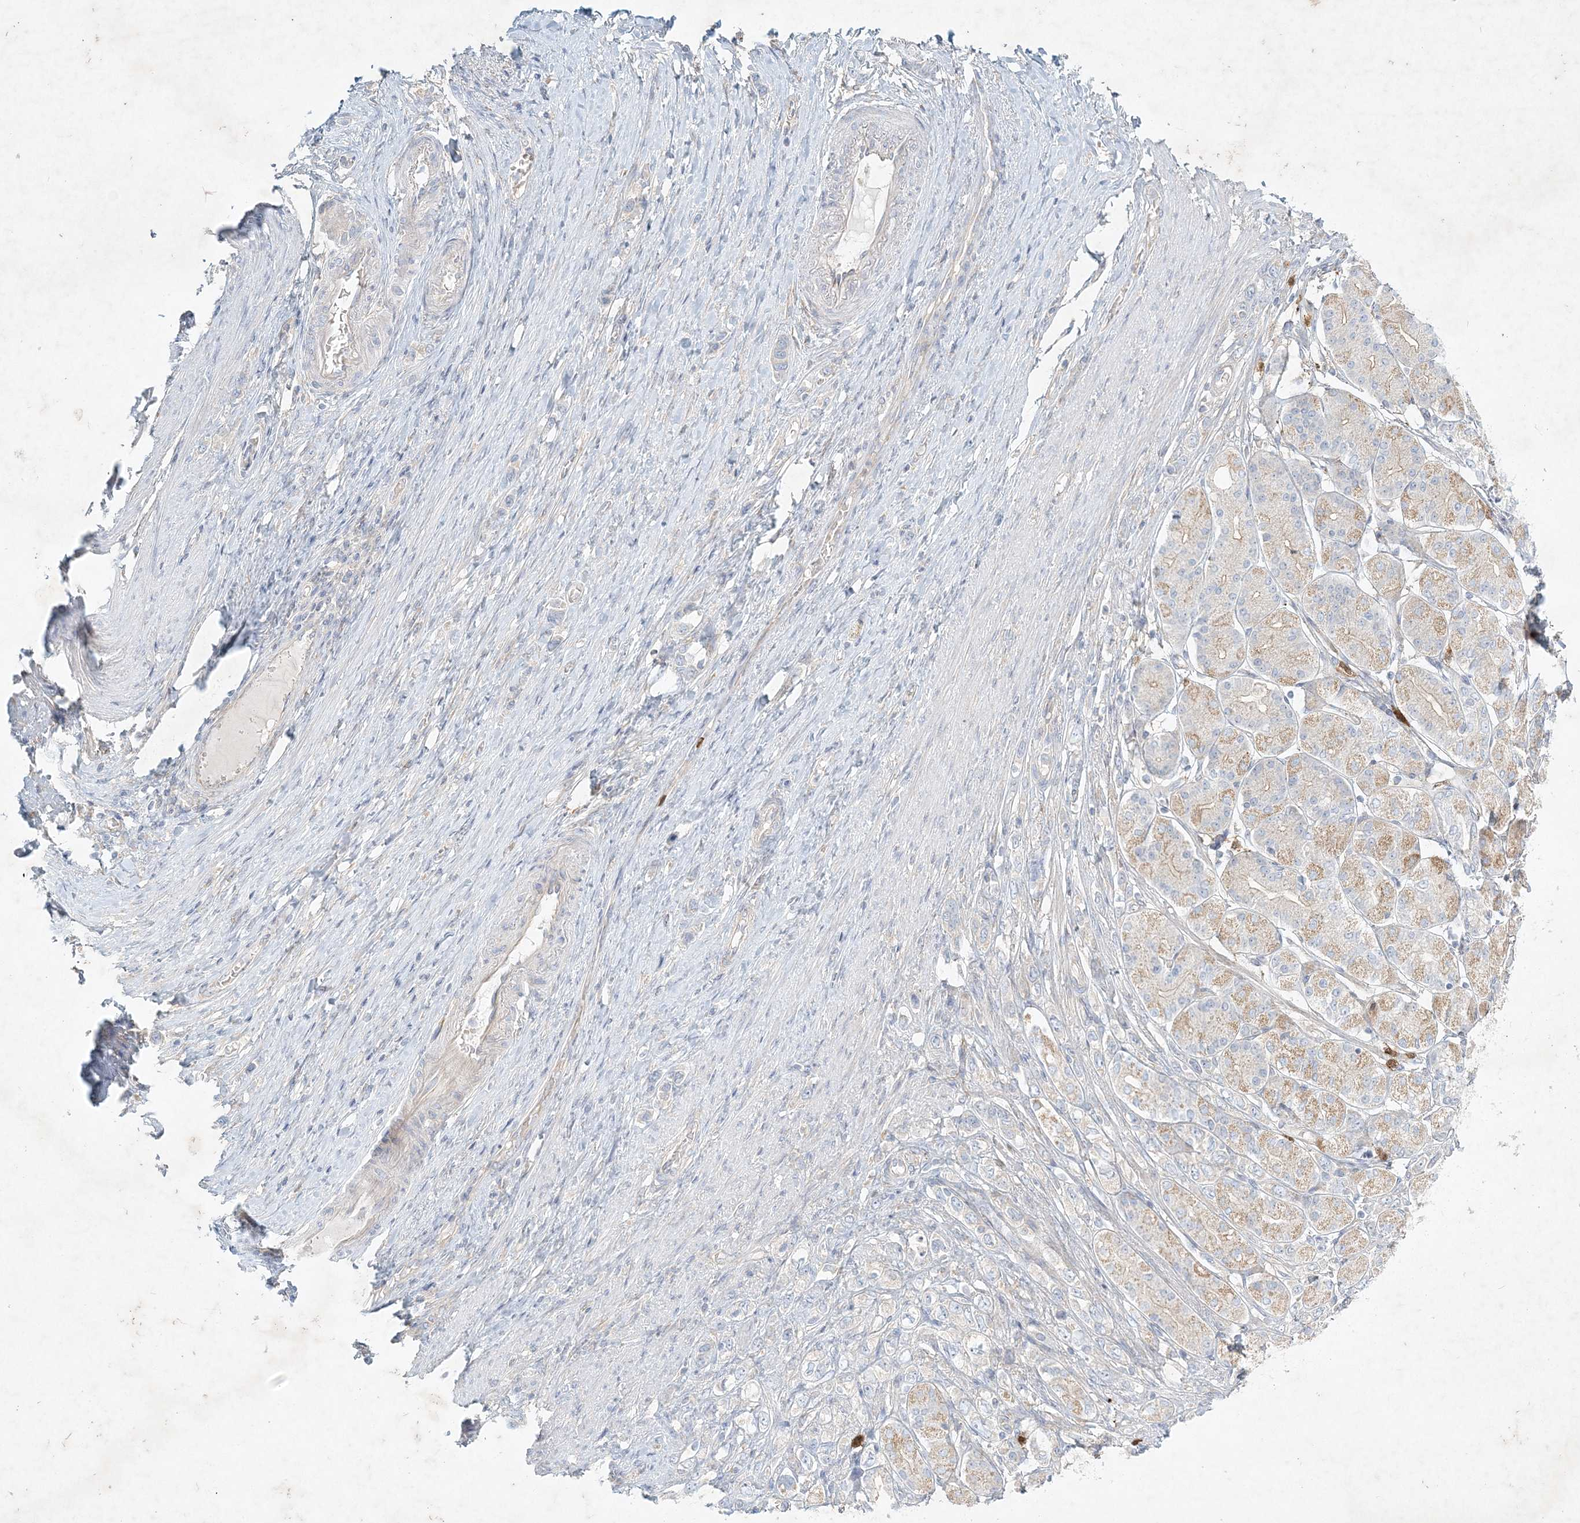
{"staining": {"intensity": "negative", "quantity": "none", "location": "none"}, "tissue": "stomach cancer", "cell_type": "Tumor cells", "image_type": "cancer", "snomed": [{"axis": "morphology", "description": "Adenocarcinoma, NOS"}, {"axis": "topography", "description": "Stomach"}], "caption": "There is no significant staining in tumor cells of stomach cancer.", "gene": "STK11IP", "patient": {"sex": "female", "age": 65}}